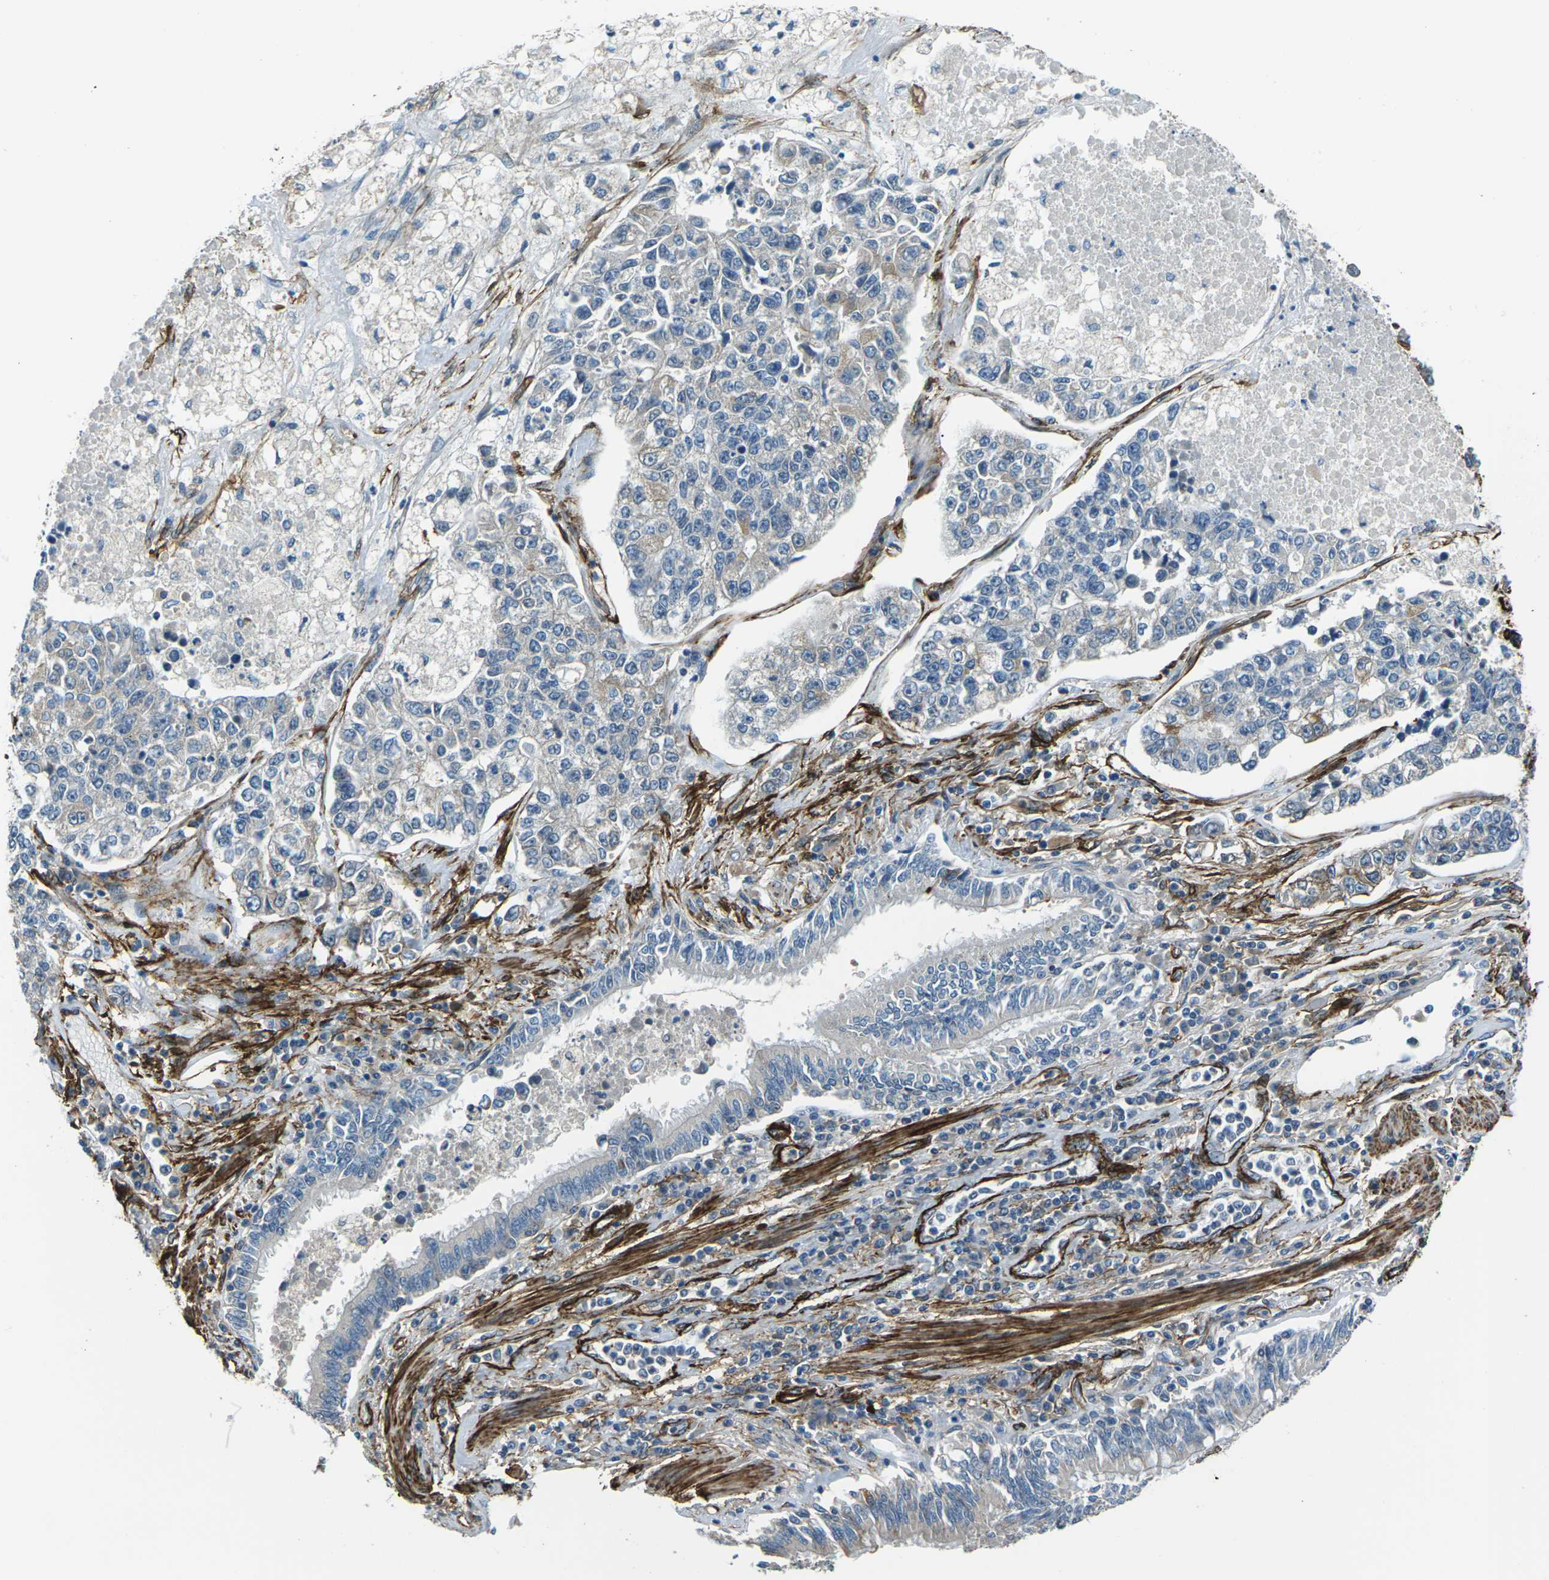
{"staining": {"intensity": "moderate", "quantity": "<25%", "location": "cytoplasmic/membranous"}, "tissue": "lung cancer", "cell_type": "Tumor cells", "image_type": "cancer", "snomed": [{"axis": "morphology", "description": "Adenocarcinoma, NOS"}, {"axis": "topography", "description": "Lung"}], "caption": "Lung cancer (adenocarcinoma) stained with DAB (3,3'-diaminobenzidine) IHC shows low levels of moderate cytoplasmic/membranous expression in approximately <25% of tumor cells.", "gene": "GRAMD1C", "patient": {"sex": "male", "age": 49}}